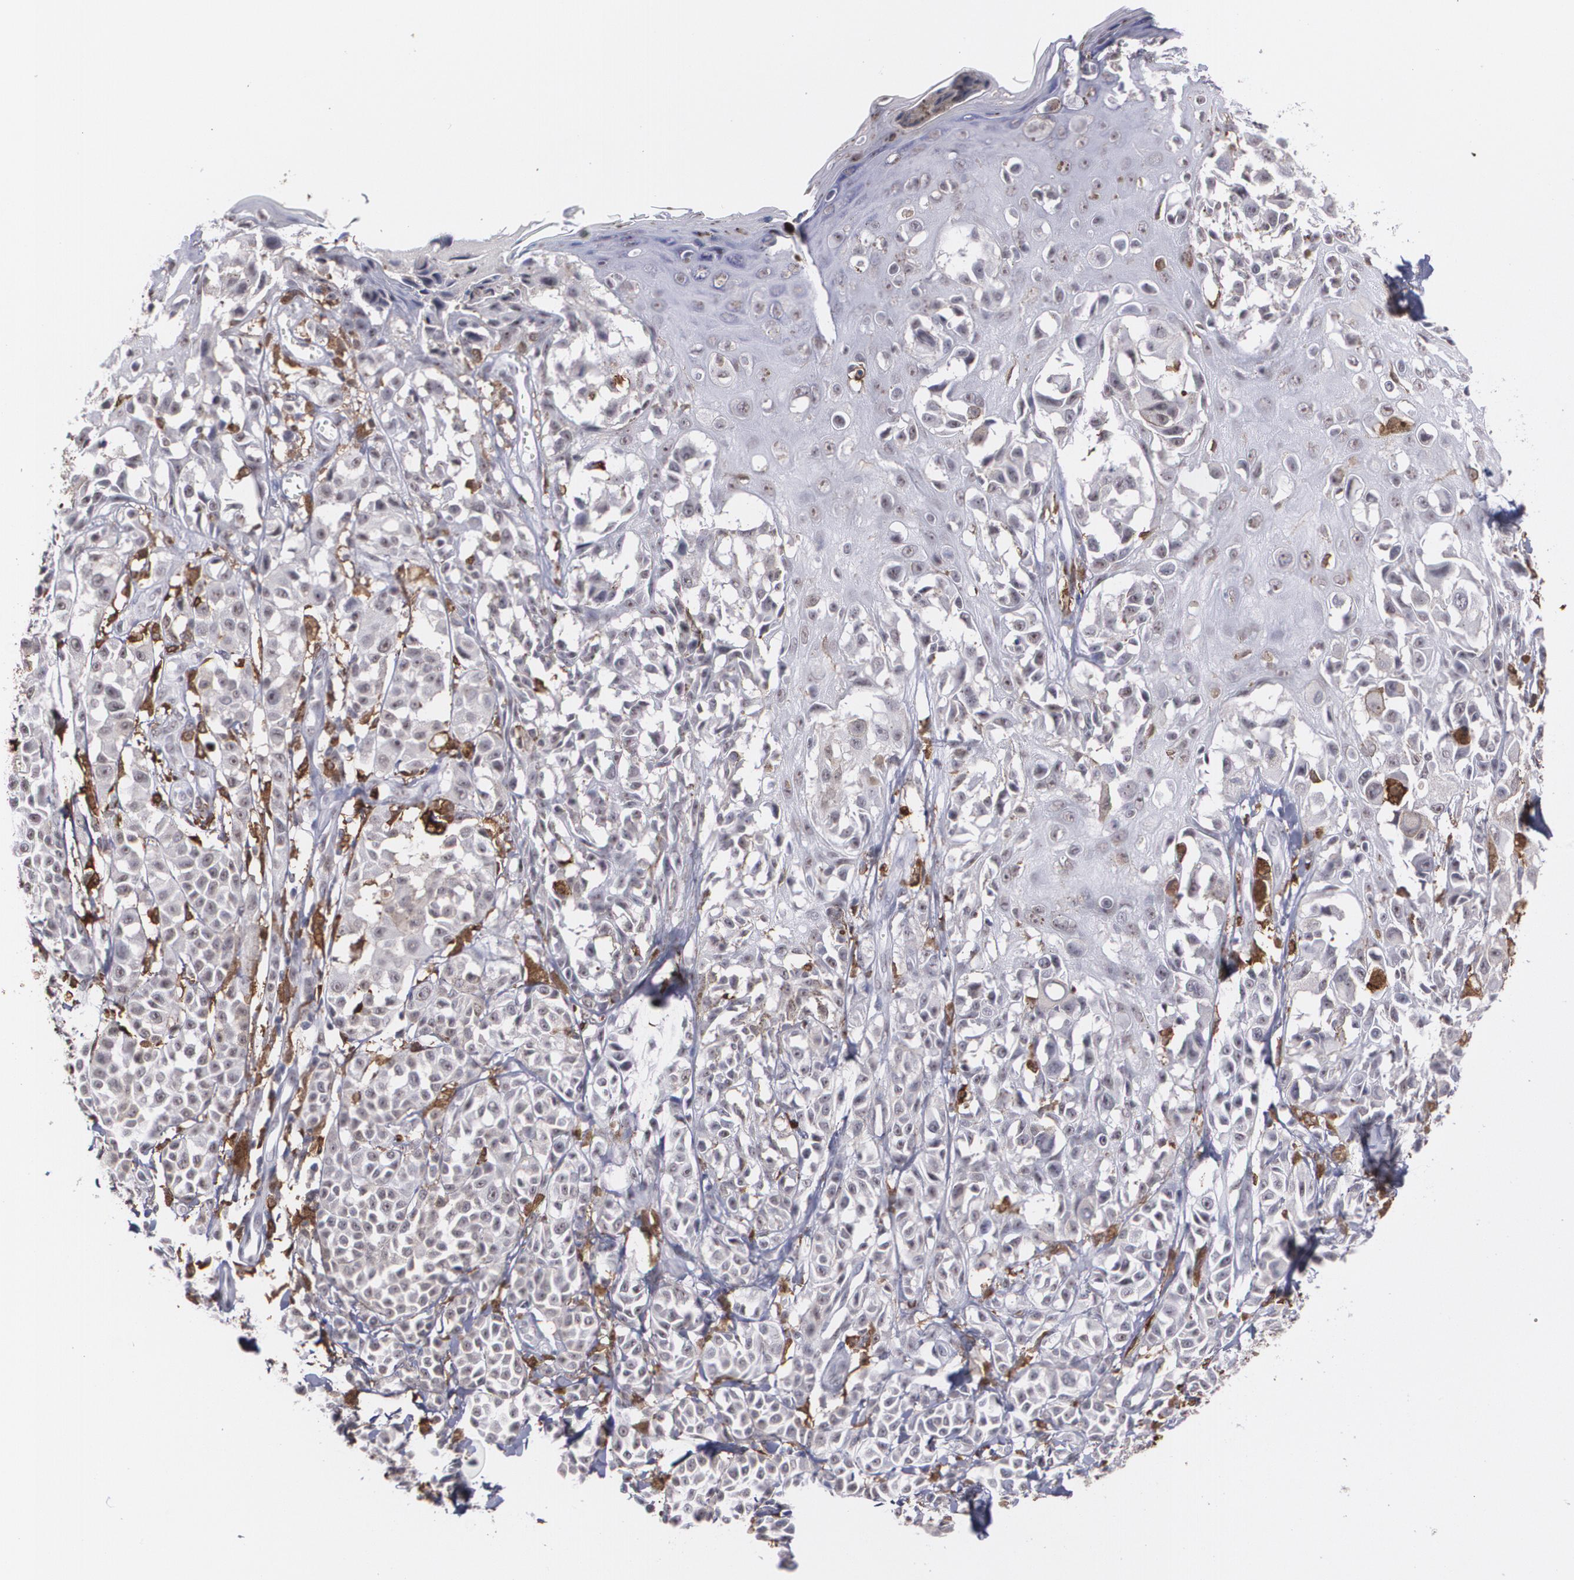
{"staining": {"intensity": "negative", "quantity": "none", "location": "none"}, "tissue": "melanoma", "cell_type": "Tumor cells", "image_type": "cancer", "snomed": [{"axis": "morphology", "description": "Malignant melanoma, NOS"}, {"axis": "topography", "description": "Skin"}], "caption": "Melanoma was stained to show a protein in brown. There is no significant positivity in tumor cells.", "gene": "NCF2", "patient": {"sex": "female", "age": 38}}